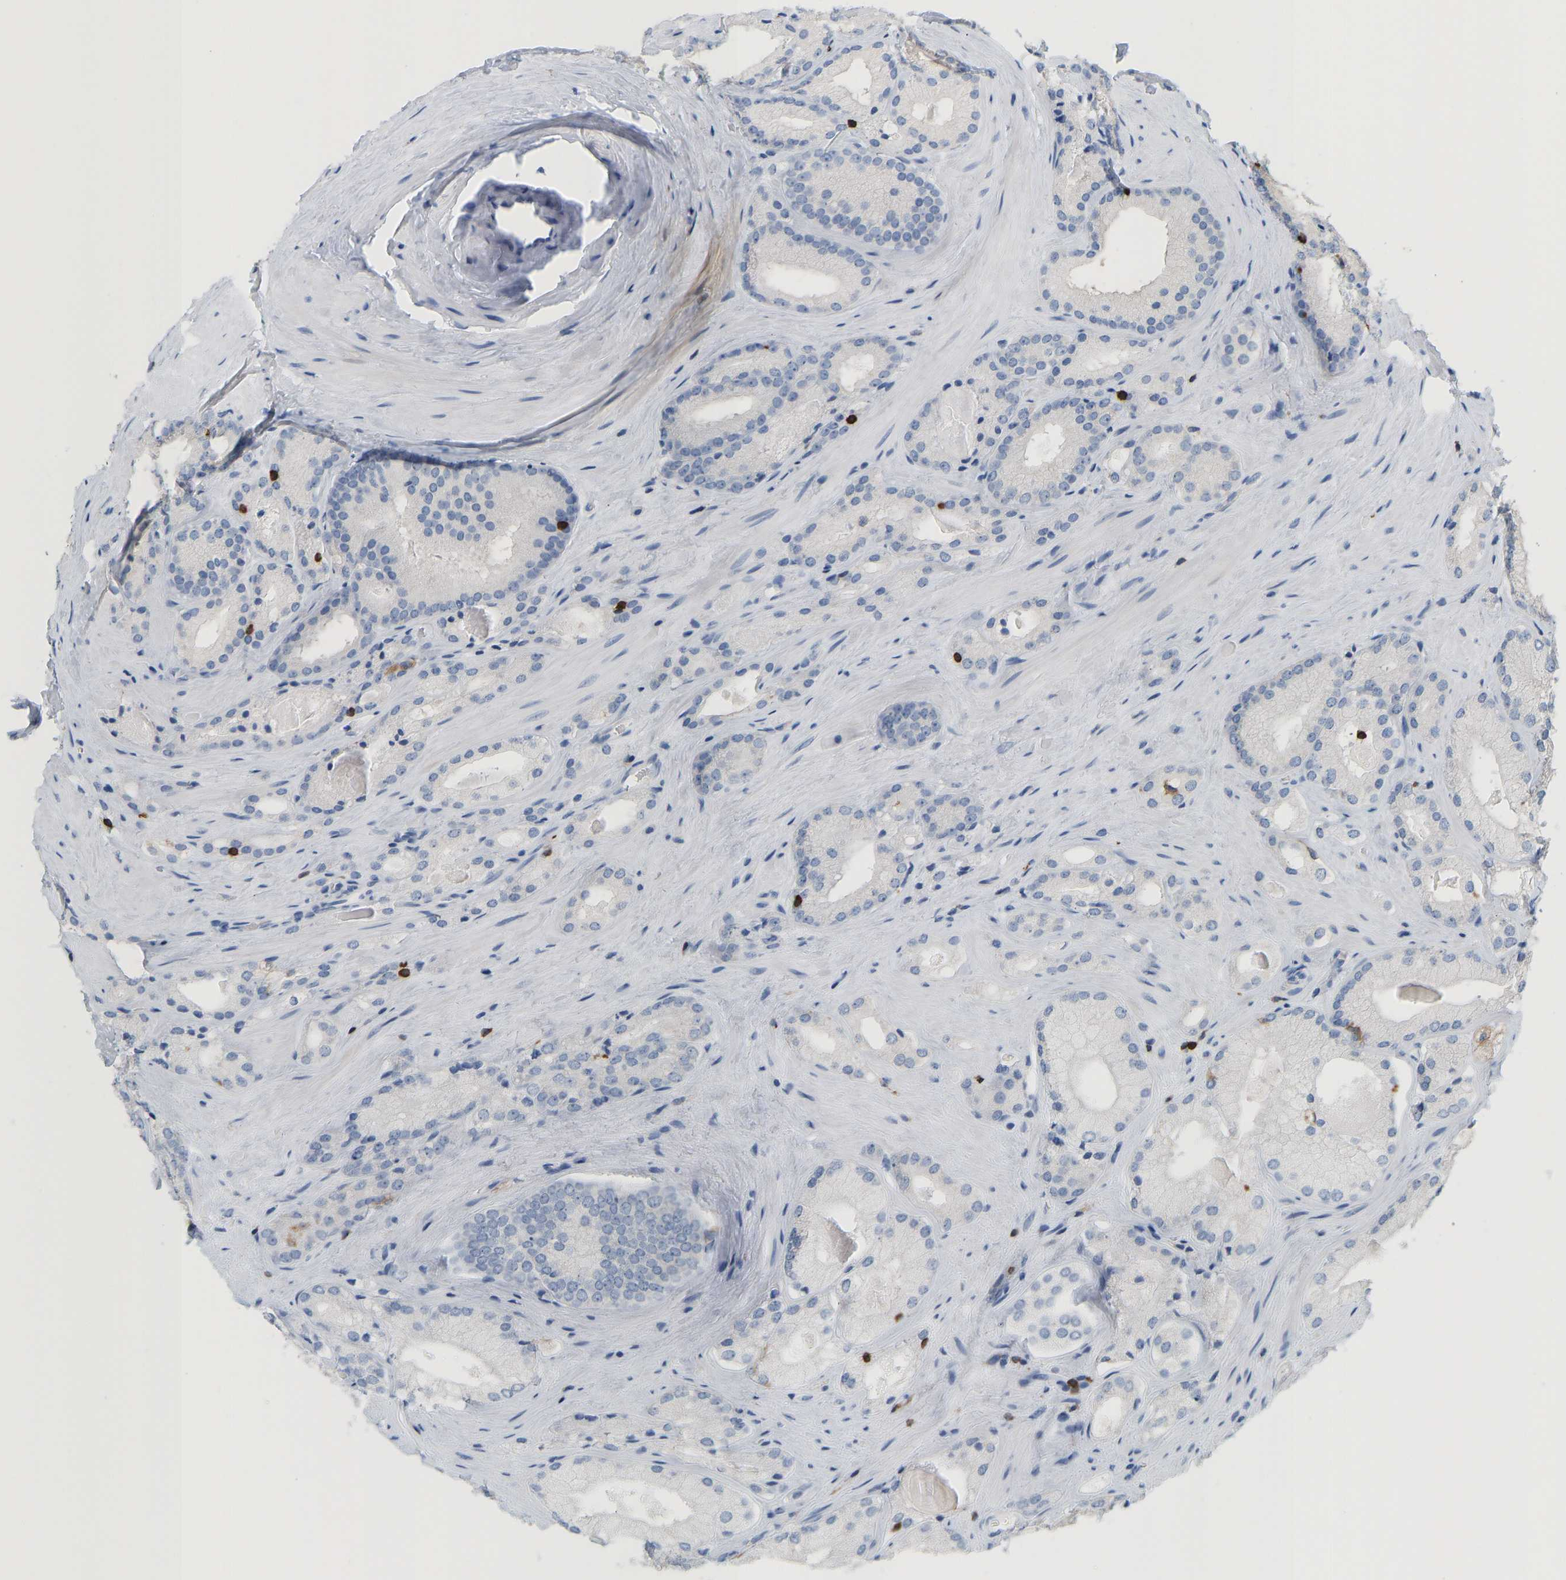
{"staining": {"intensity": "negative", "quantity": "none", "location": "none"}, "tissue": "prostate cancer", "cell_type": "Tumor cells", "image_type": "cancer", "snomed": [{"axis": "morphology", "description": "Adenocarcinoma, Low grade"}, {"axis": "topography", "description": "Prostate"}], "caption": "A photomicrograph of prostate low-grade adenocarcinoma stained for a protein shows no brown staining in tumor cells.", "gene": "EVL", "patient": {"sex": "male", "age": 65}}